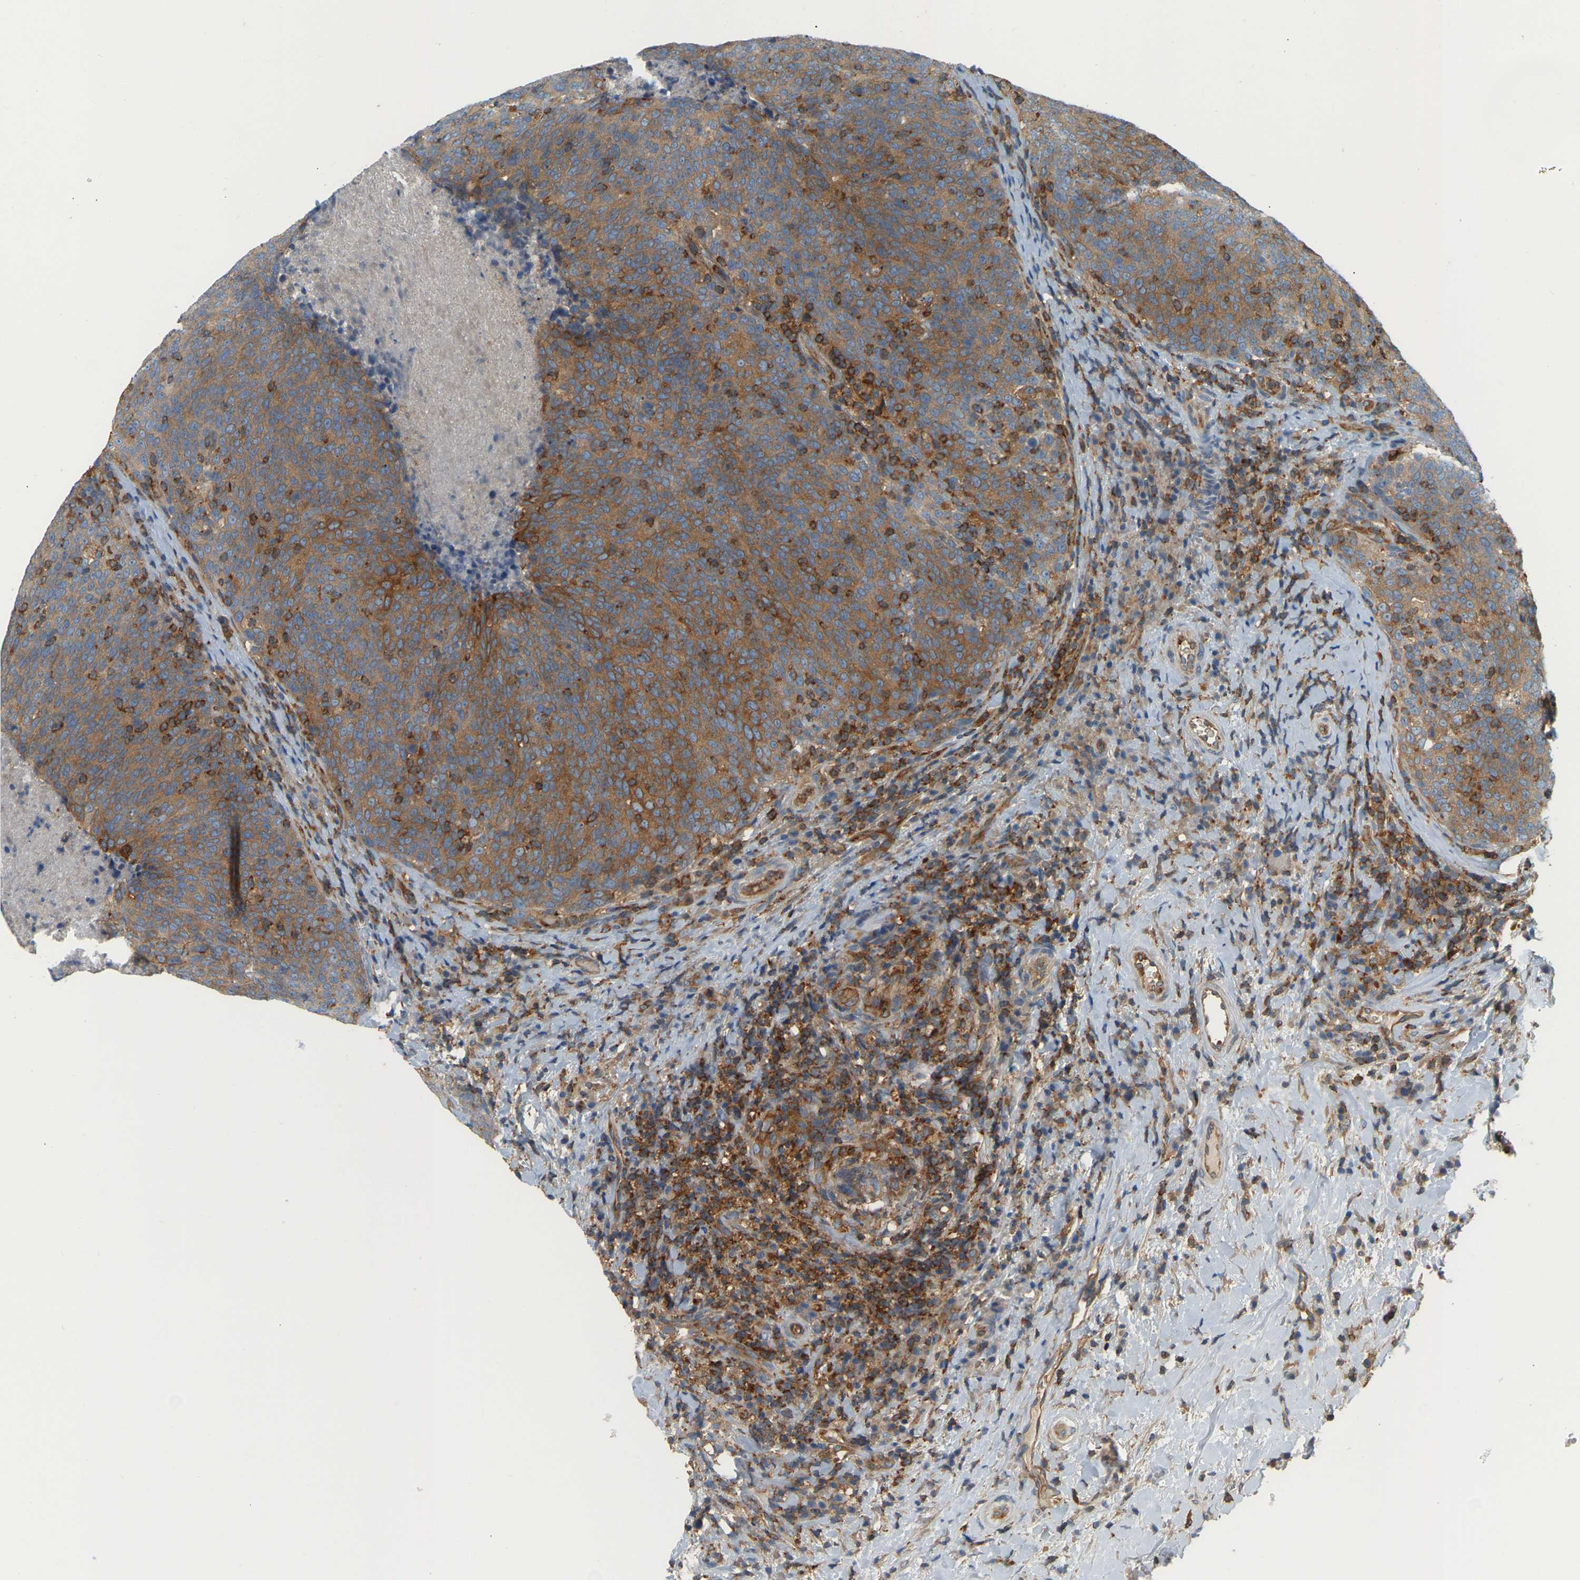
{"staining": {"intensity": "moderate", "quantity": ">75%", "location": "cytoplasmic/membranous"}, "tissue": "head and neck cancer", "cell_type": "Tumor cells", "image_type": "cancer", "snomed": [{"axis": "morphology", "description": "Squamous cell carcinoma, NOS"}, {"axis": "morphology", "description": "Squamous cell carcinoma, metastatic, NOS"}, {"axis": "topography", "description": "Lymph node"}, {"axis": "topography", "description": "Head-Neck"}], "caption": "A histopathology image of head and neck cancer stained for a protein shows moderate cytoplasmic/membranous brown staining in tumor cells.", "gene": "AKAP13", "patient": {"sex": "male", "age": 62}}